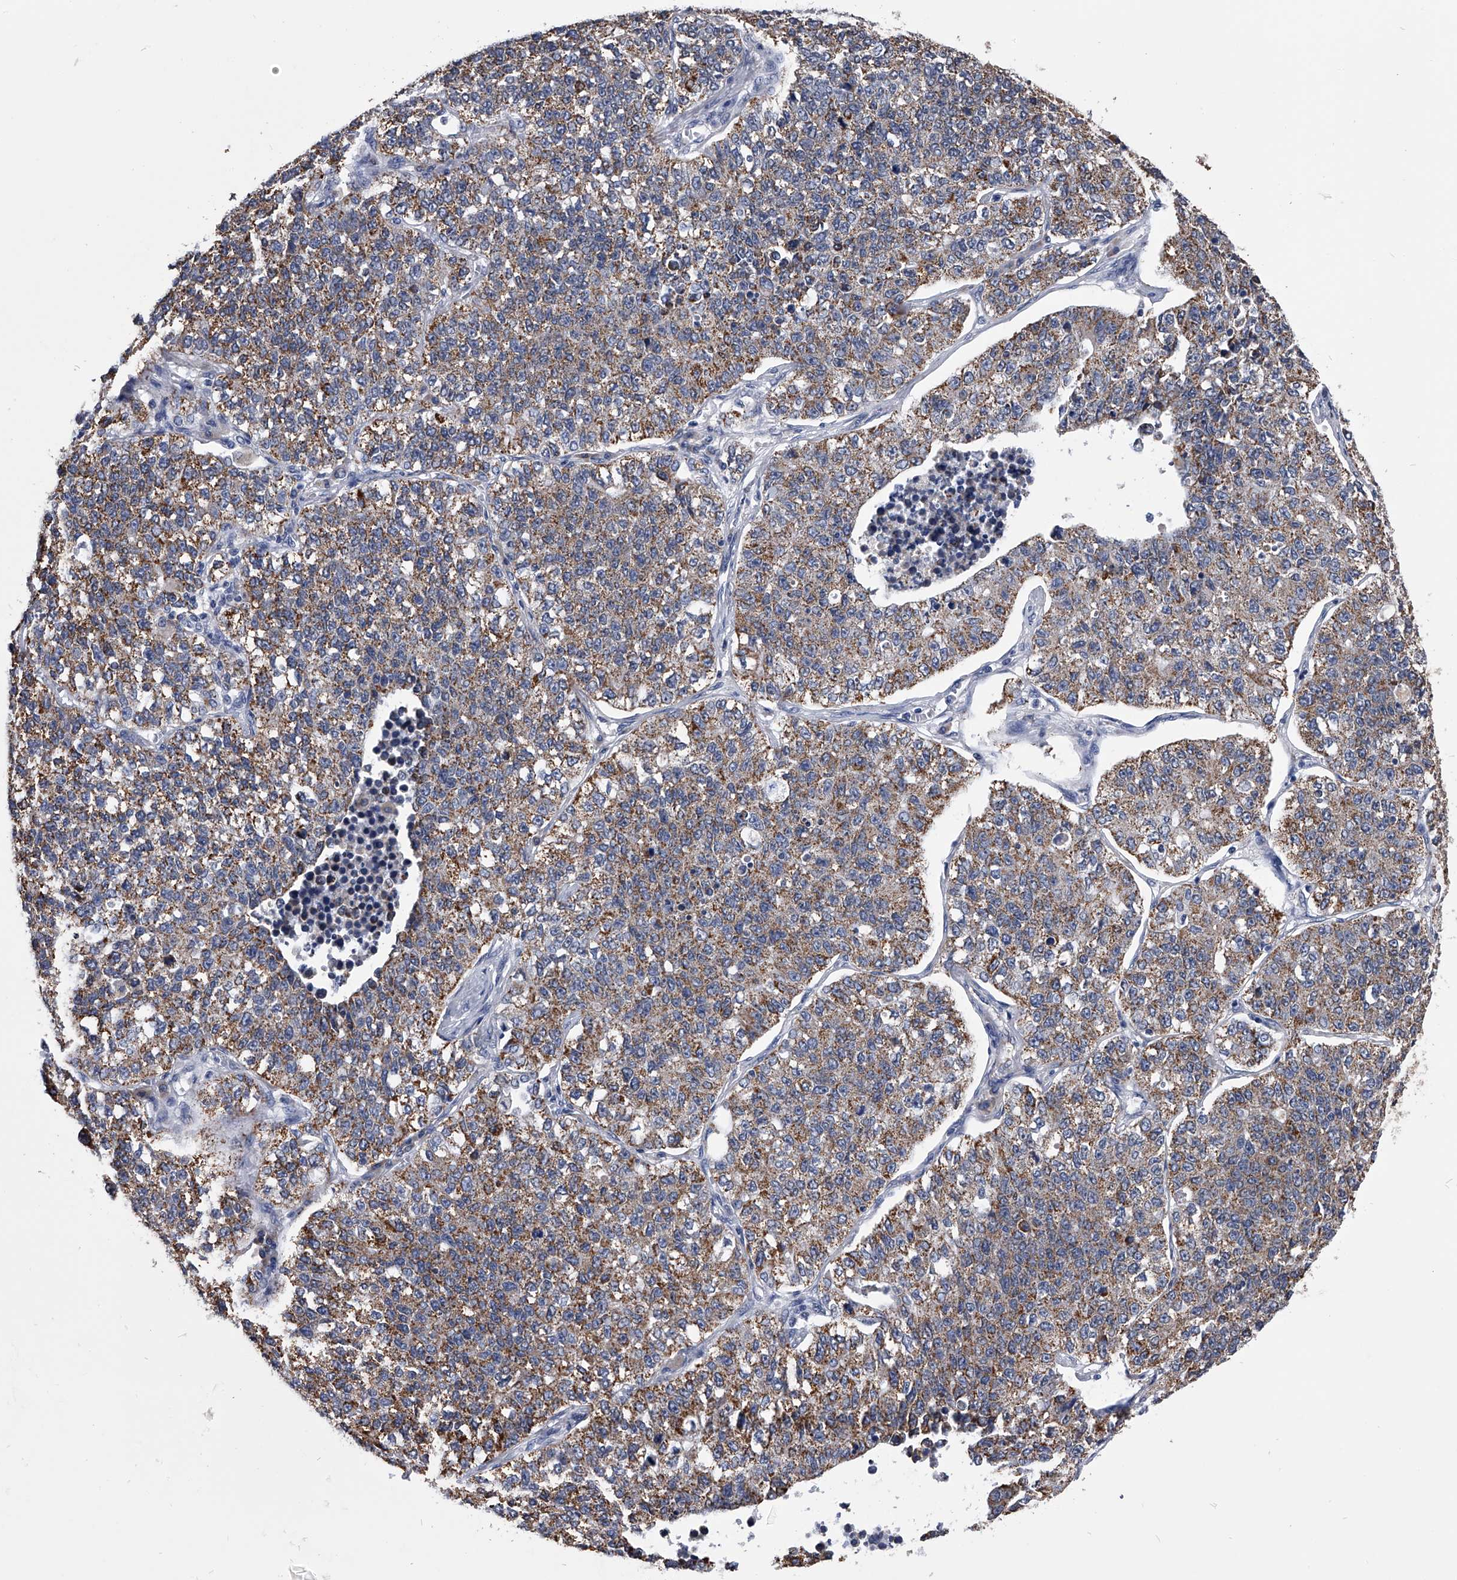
{"staining": {"intensity": "moderate", "quantity": ">75%", "location": "cytoplasmic/membranous"}, "tissue": "lung cancer", "cell_type": "Tumor cells", "image_type": "cancer", "snomed": [{"axis": "morphology", "description": "Adenocarcinoma, NOS"}, {"axis": "topography", "description": "Lung"}], "caption": "The image displays a brown stain indicating the presence of a protein in the cytoplasmic/membranous of tumor cells in lung adenocarcinoma. The staining was performed using DAB (3,3'-diaminobenzidine) to visualize the protein expression in brown, while the nuclei were stained in blue with hematoxylin (Magnification: 20x).", "gene": "OAT", "patient": {"sex": "male", "age": 49}}